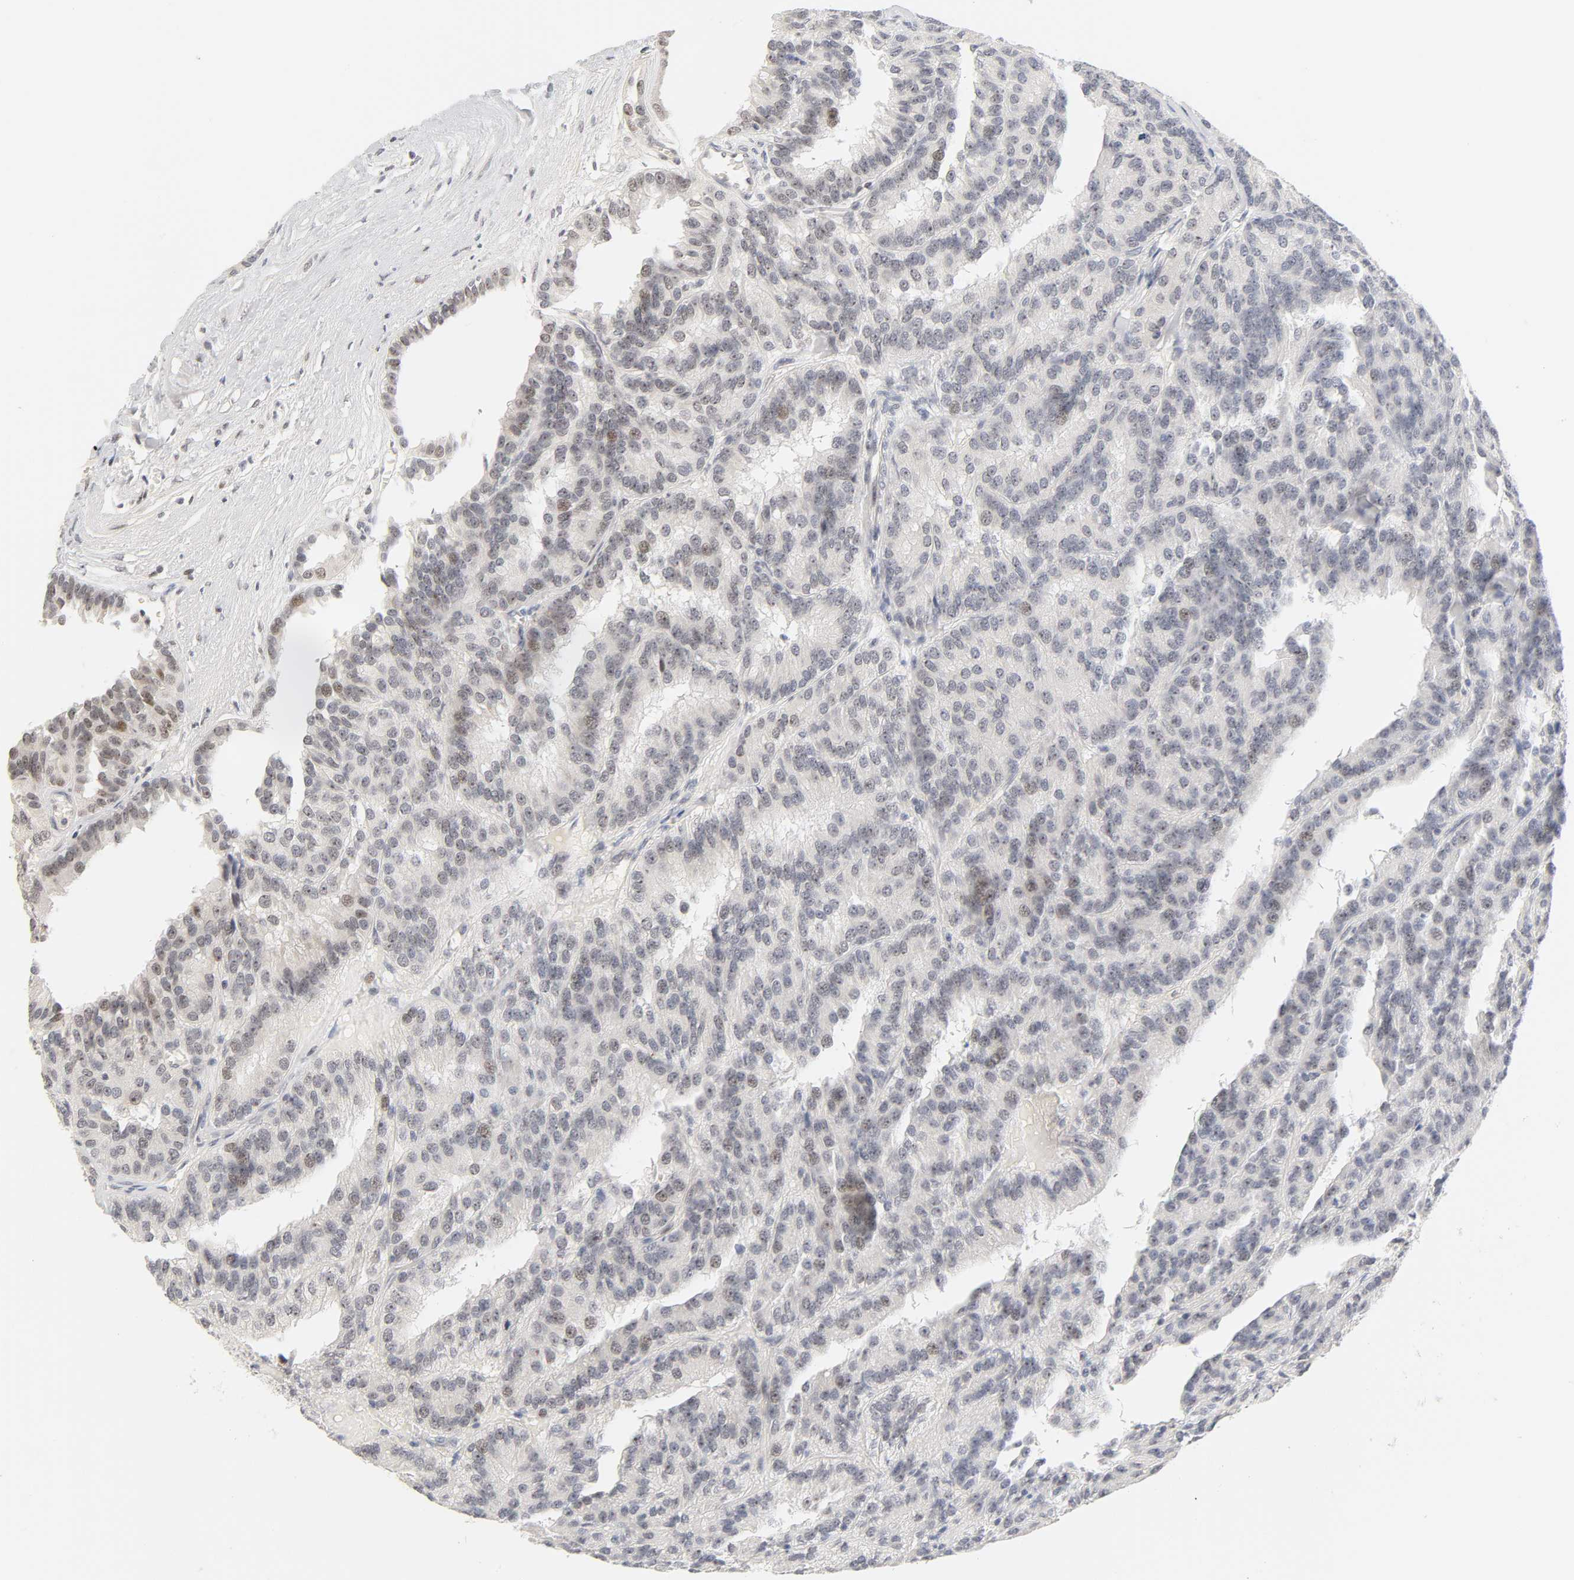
{"staining": {"intensity": "weak", "quantity": "<25%", "location": "nuclear"}, "tissue": "renal cancer", "cell_type": "Tumor cells", "image_type": "cancer", "snomed": [{"axis": "morphology", "description": "Adenocarcinoma, NOS"}, {"axis": "topography", "description": "Kidney"}], "caption": "Renal cancer stained for a protein using immunohistochemistry displays no expression tumor cells.", "gene": "MNAT1", "patient": {"sex": "male", "age": 46}}